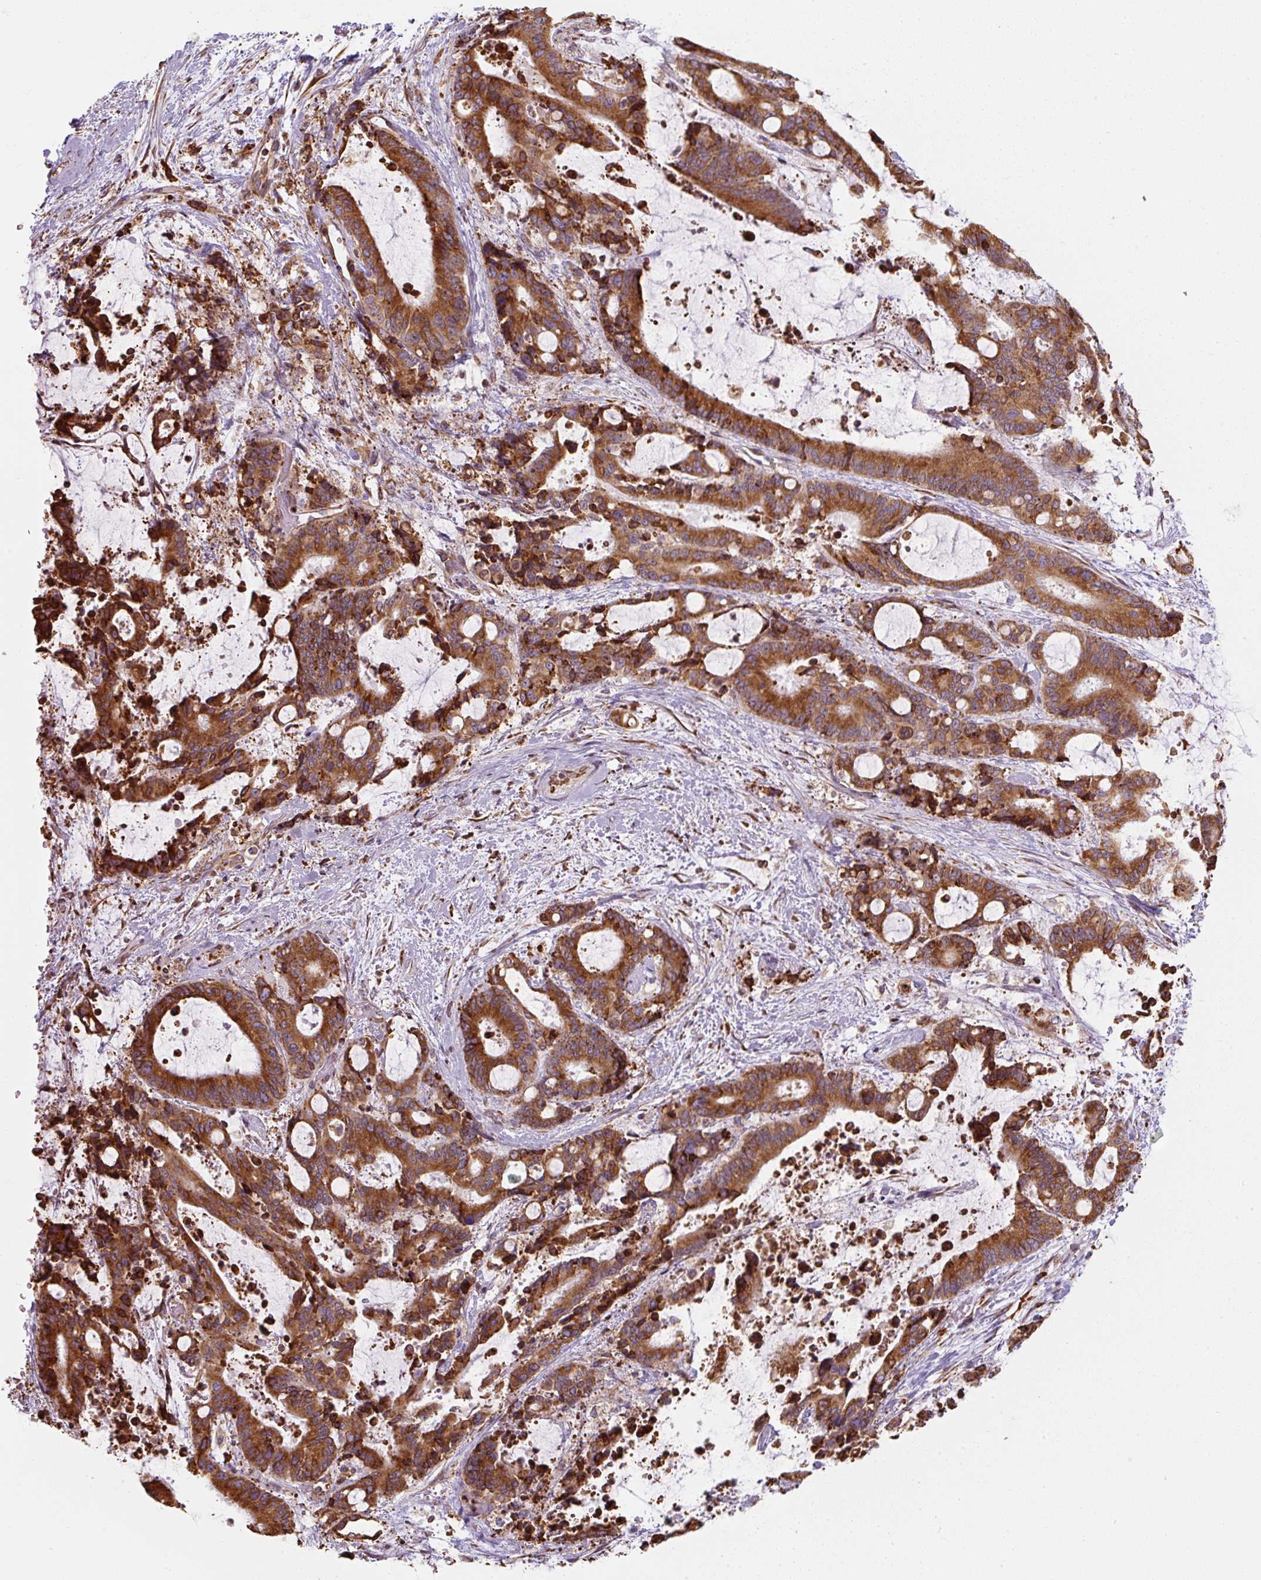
{"staining": {"intensity": "strong", "quantity": ">75%", "location": "cytoplasmic/membranous"}, "tissue": "liver cancer", "cell_type": "Tumor cells", "image_type": "cancer", "snomed": [{"axis": "morphology", "description": "Normal tissue, NOS"}, {"axis": "morphology", "description": "Cholangiocarcinoma"}, {"axis": "topography", "description": "Liver"}, {"axis": "topography", "description": "Peripheral nerve tissue"}], "caption": "Cholangiocarcinoma (liver) stained with a brown dye shows strong cytoplasmic/membranous positive expression in approximately >75% of tumor cells.", "gene": "PRKCSH", "patient": {"sex": "female", "age": 73}}